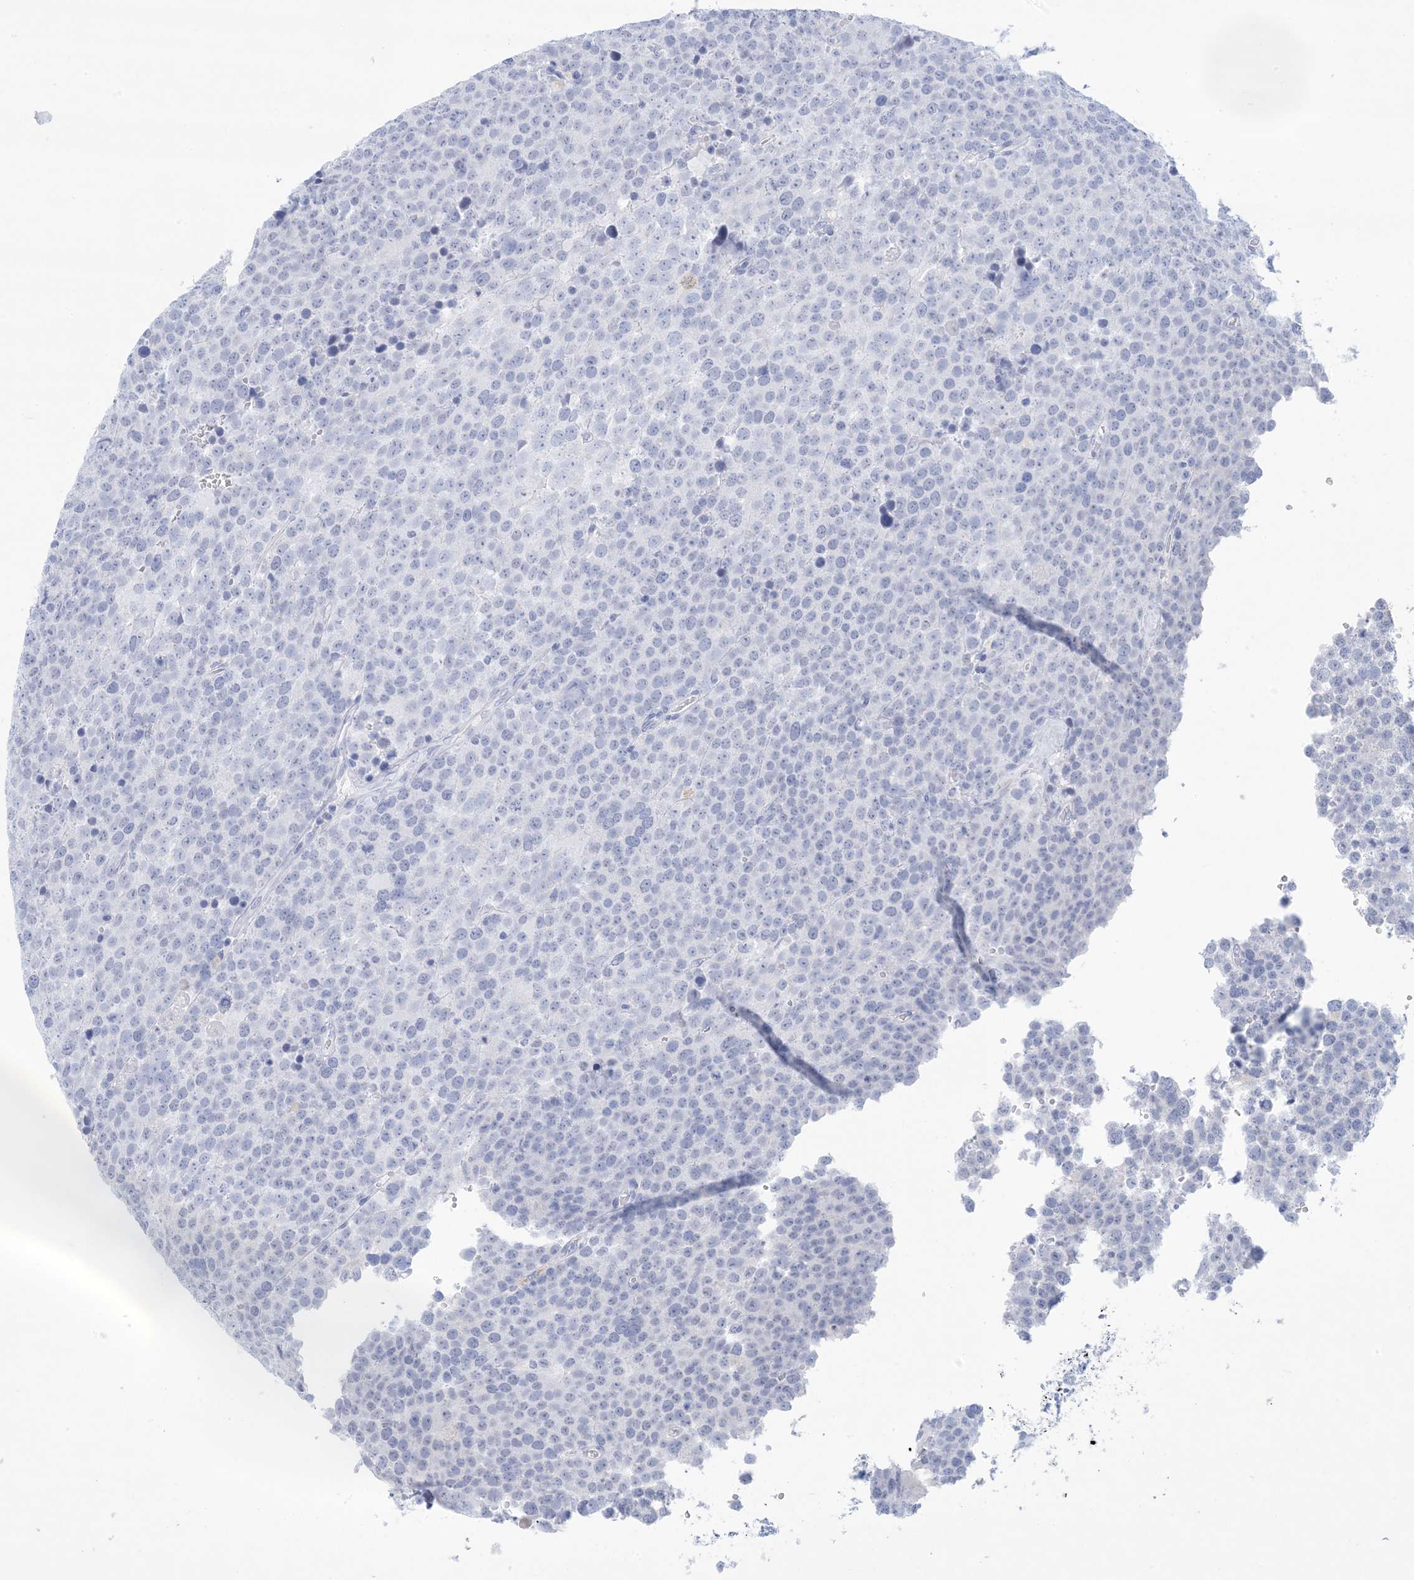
{"staining": {"intensity": "negative", "quantity": "none", "location": "none"}, "tissue": "testis cancer", "cell_type": "Tumor cells", "image_type": "cancer", "snomed": [{"axis": "morphology", "description": "Seminoma, NOS"}, {"axis": "topography", "description": "Testis"}], "caption": "Histopathology image shows no protein expression in tumor cells of seminoma (testis) tissue.", "gene": "SH3YL1", "patient": {"sex": "male", "age": 71}}